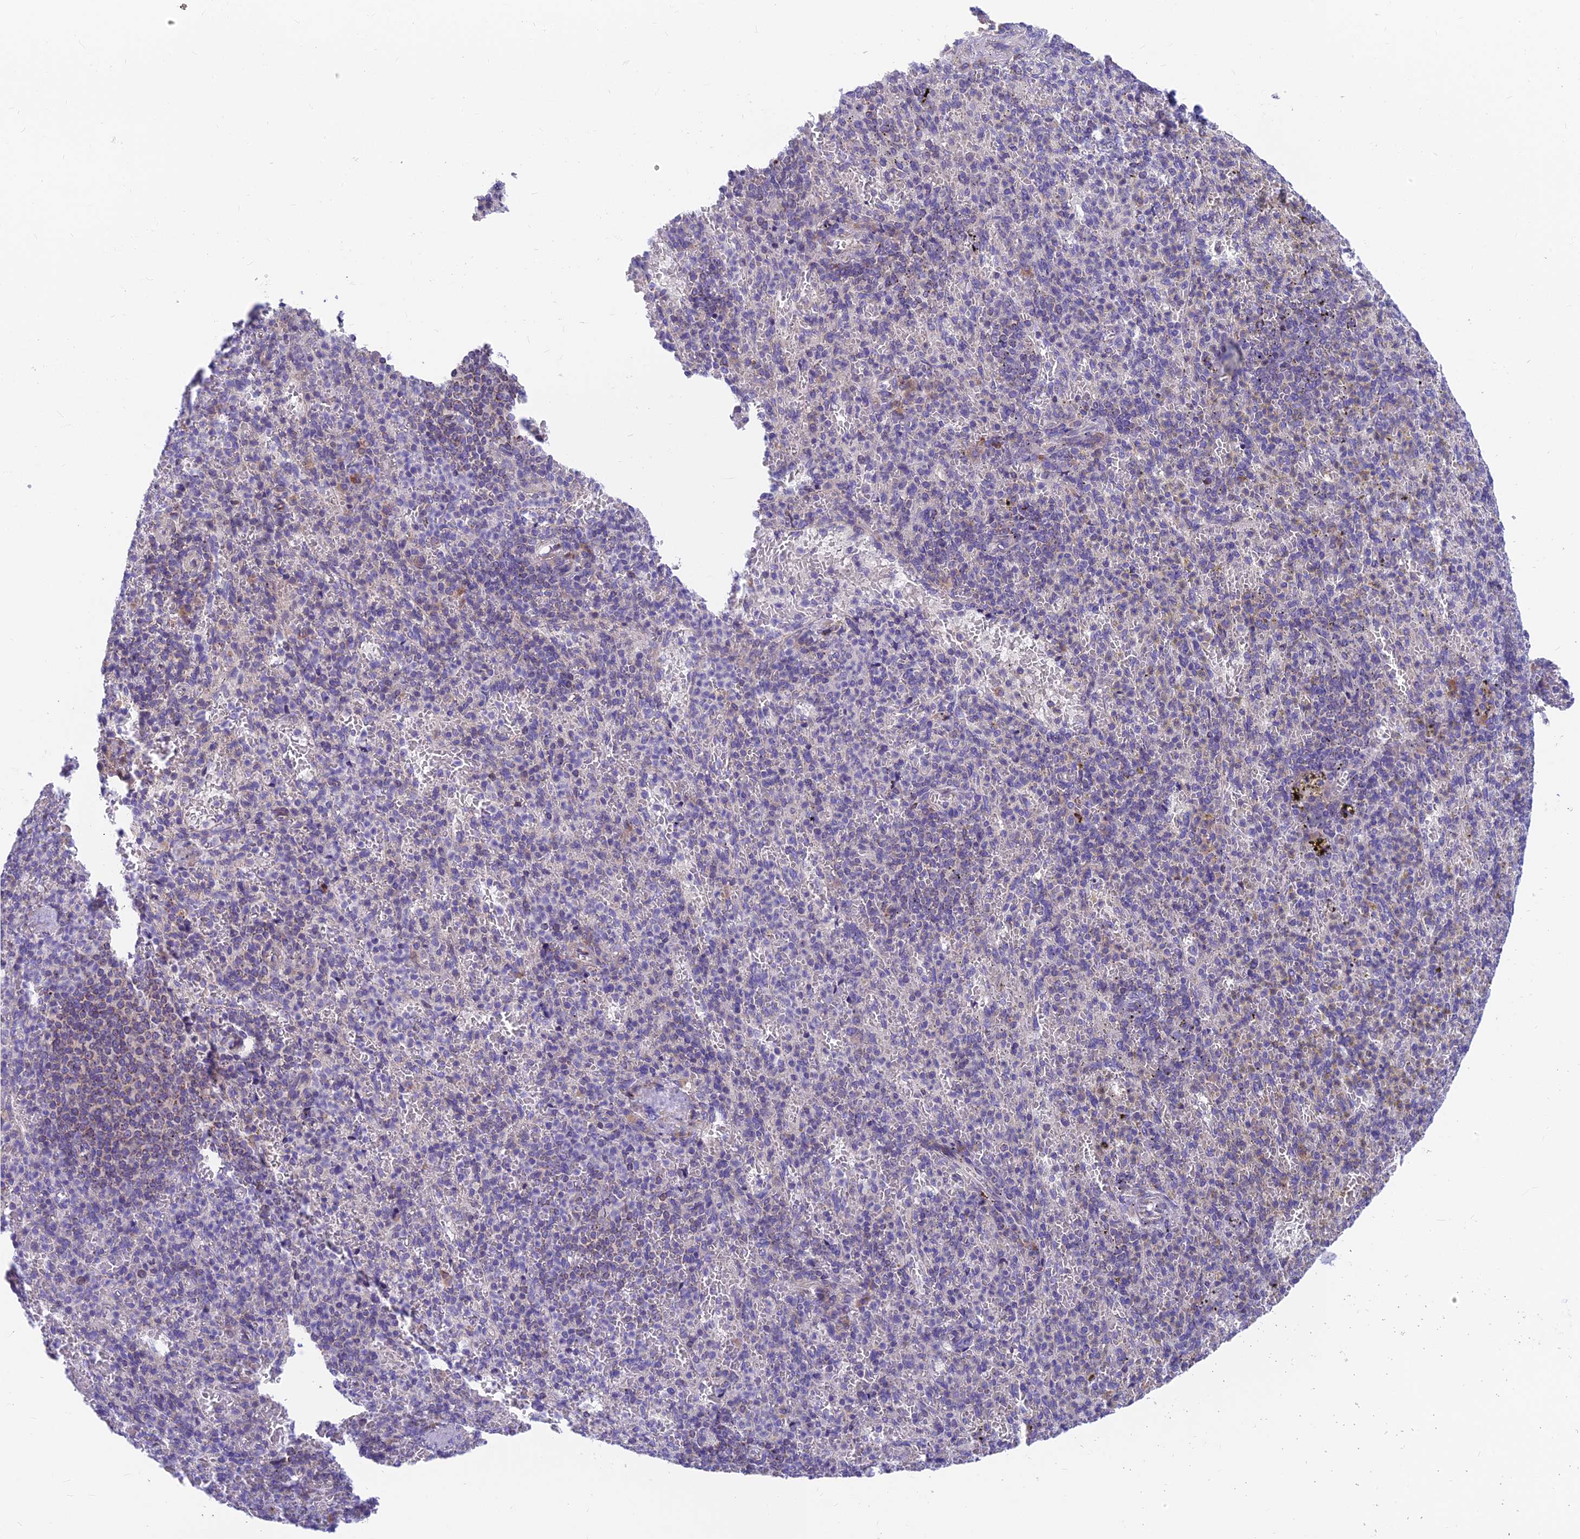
{"staining": {"intensity": "negative", "quantity": "none", "location": "none"}, "tissue": "spleen", "cell_type": "Cells in red pulp", "image_type": "normal", "snomed": [{"axis": "morphology", "description": "Normal tissue, NOS"}, {"axis": "topography", "description": "Spleen"}], "caption": "There is no significant expression in cells in red pulp of spleen. Nuclei are stained in blue.", "gene": "MVB12A", "patient": {"sex": "female", "age": 74}}